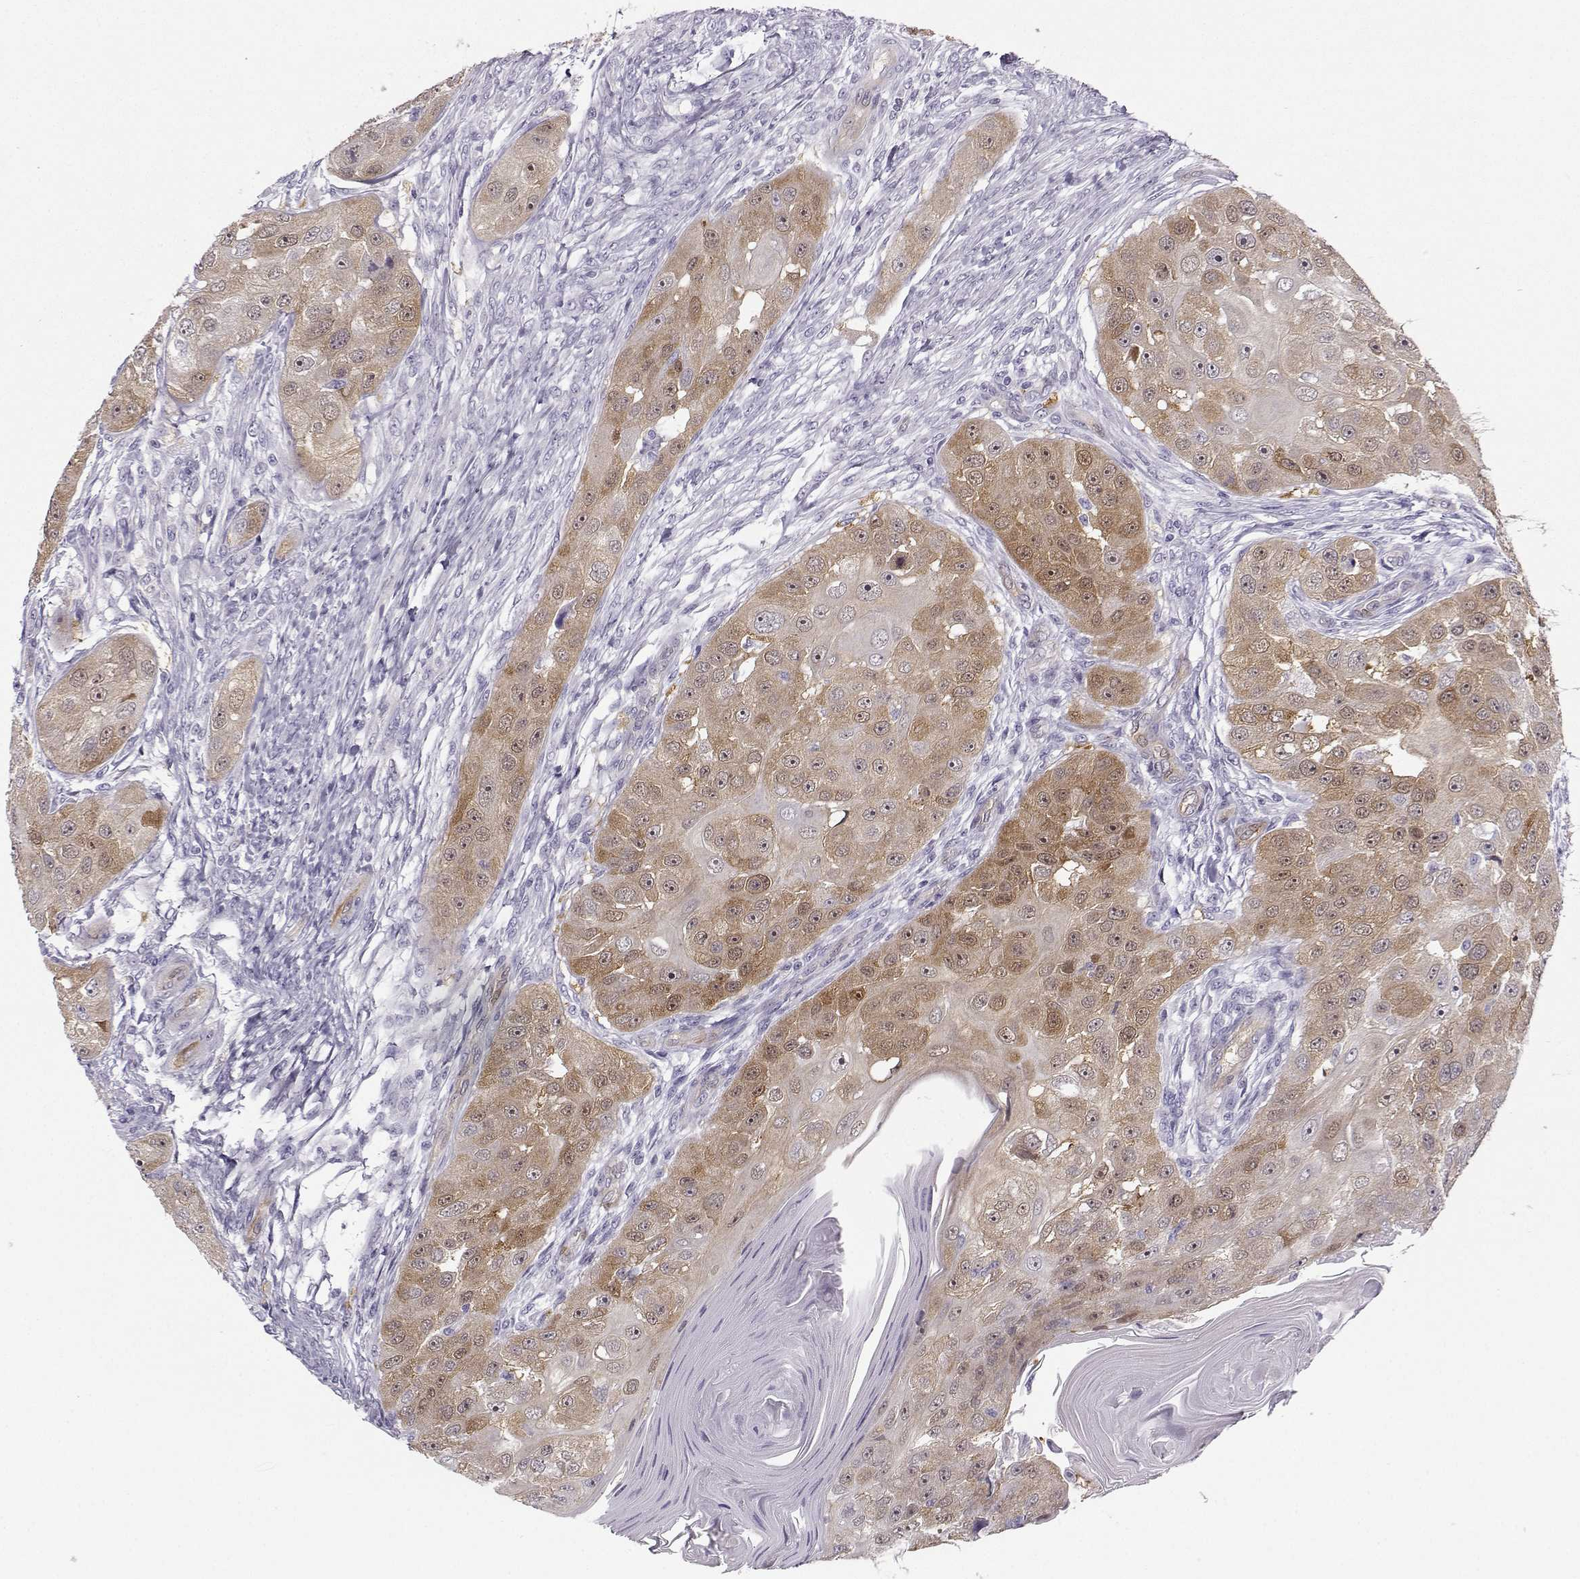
{"staining": {"intensity": "moderate", "quantity": "<25%", "location": "cytoplasmic/membranous"}, "tissue": "head and neck cancer", "cell_type": "Tumor cells", "image_type": "cancer", "snomed": [{"axis": "morphology", "description": "Squamous cell carcinoma, NOS"}, {"axis": "topography", "description": "Head-Neck"}], "caption": "Head and neck squamous cell carcinoma was stained to show a protein in brown. There is low levels of moderate cytoplasmic/membranous positivity in about <25% of tumor cells.", "gene": "NQO1", "patient": {"sex": "male", "age": 51}}